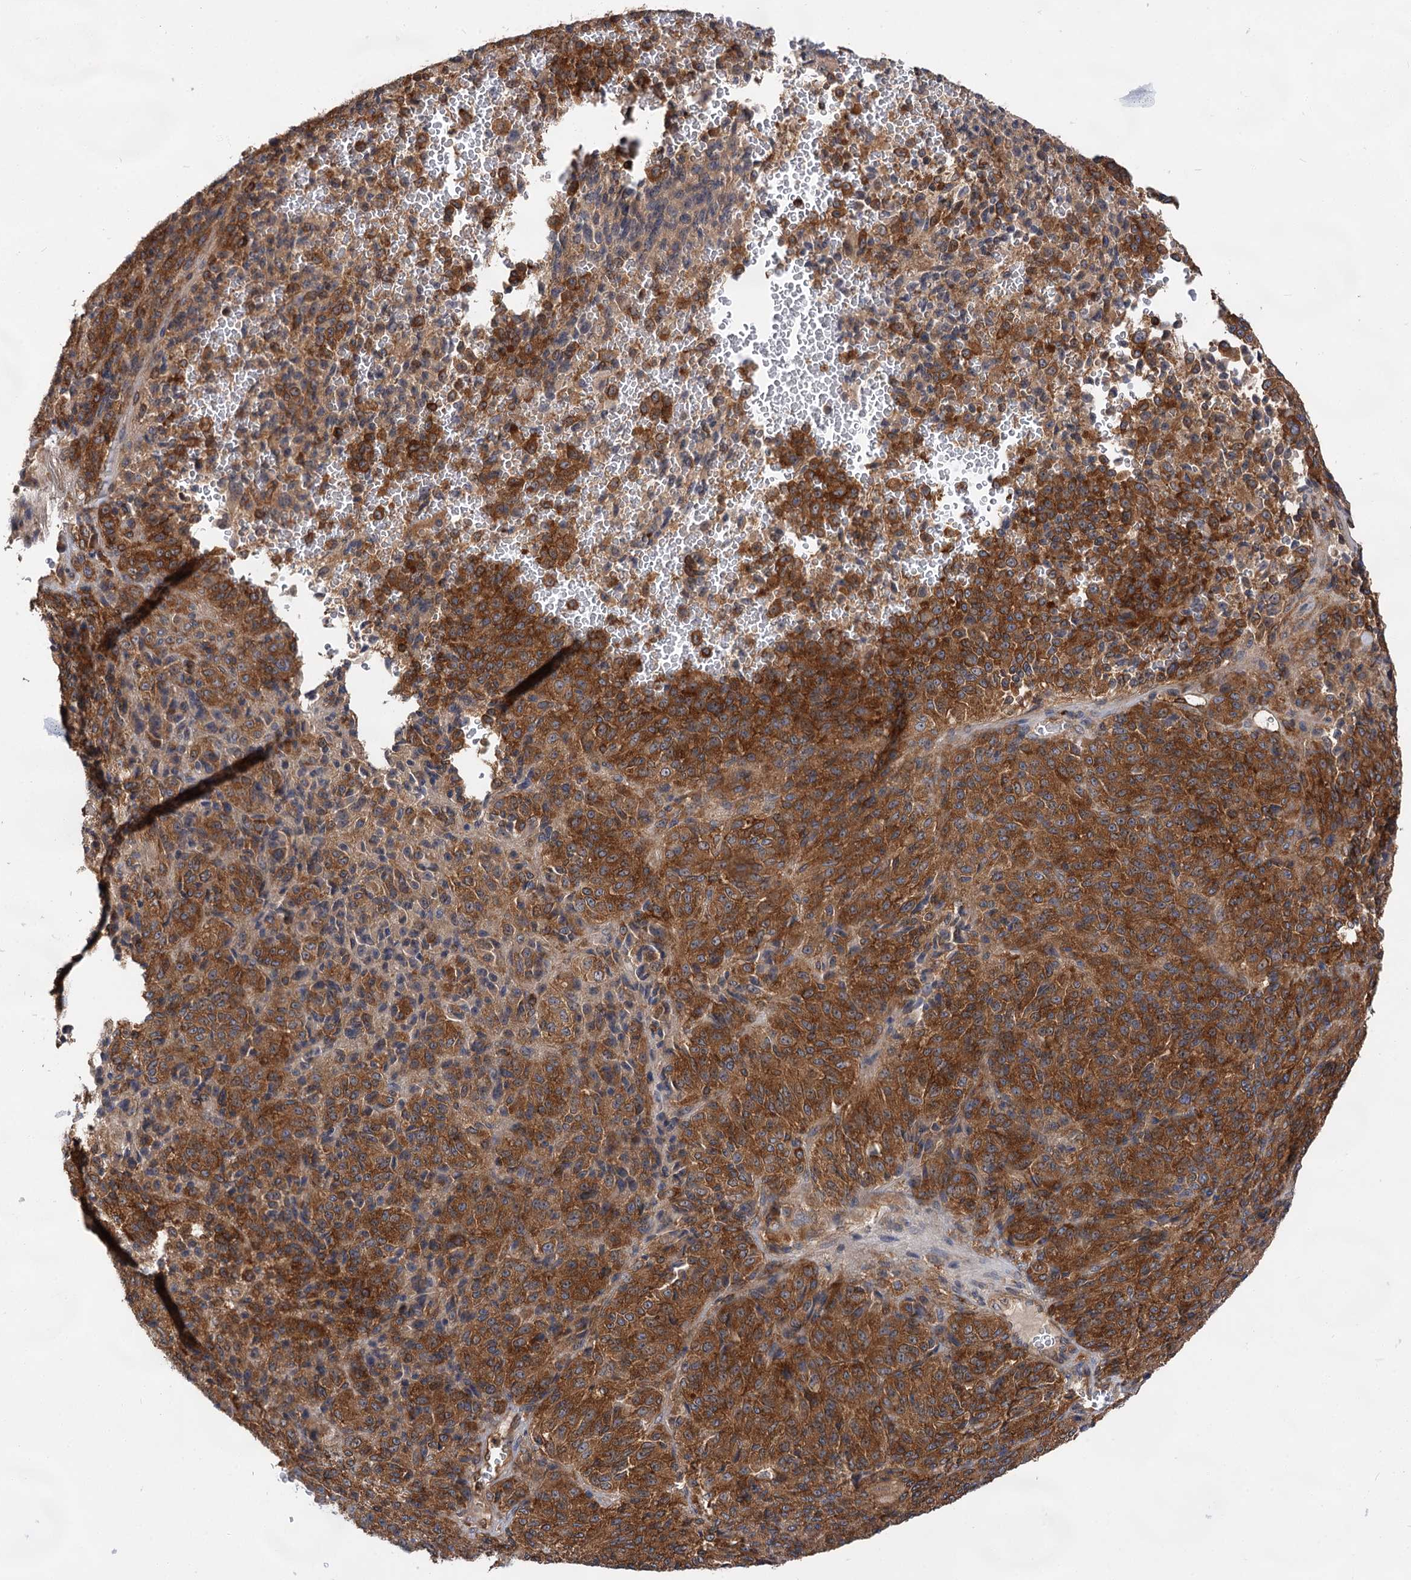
{"staining": {"intensity": "moderate", "quantity": ">75%", "location": "cytoplasmic/membranous"}, "tissue": "melanoma", "cell_type": "Tumor cells", "image_type": "cancer", "snomed": [{"axis": "morphology", "description": "Malignant melanoma, Metastatic site"}, {"axis": "topography", "description": "Brain"}], "caption": "Immunohistochemistry (DAB) staining of human malignant melanoma (metastatic site) exhibits moderate cytoplasmic/membranous protein expression in about >75% of tumor cells.", "gene": "PACS1", "patient": {"sex": "female", "age": 56}}